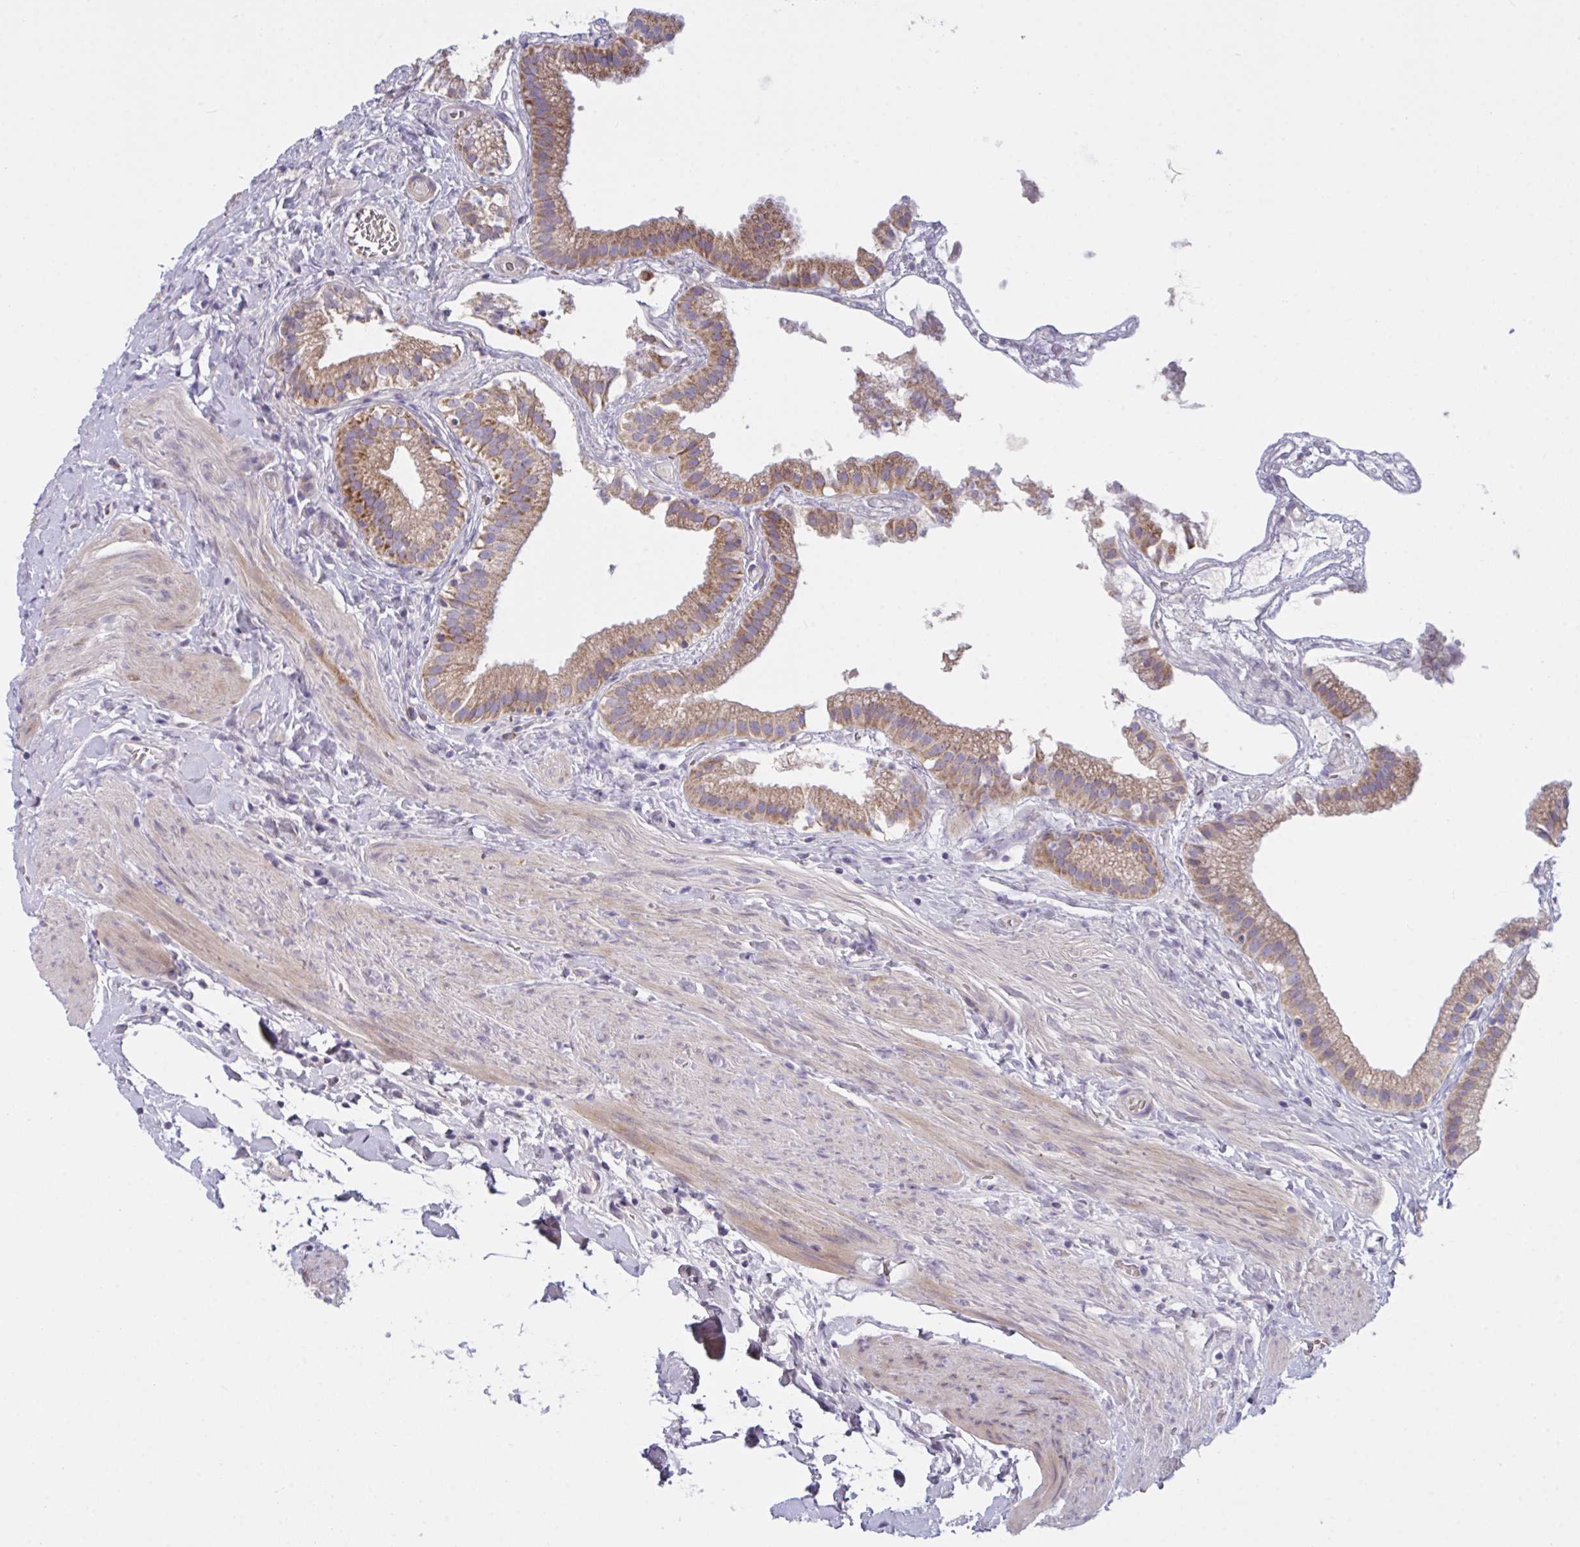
{"staining": {"intensity": "moderate", "quantity": ">75%", "location": "cytoplasmic/membranous"}, "tissue": "gallbladder", "cell_type": "Glandular cells", "image_type": "normal", "snomed": [{"axis": "morphology", "description": "Normal tissue, NOS"}, {"axis": "topography", "description": "Gallbladder"}], "caption": "Immunohistochemistry micrograph of benign gallbladder: human gallbladder stained using immunohistochemistry (IHC) exhibits medium levels of moderate protein expression localized specifically in the cytoplasmic/membranous of glandular cells, appearing as a cytoplasmic/membranous brown color.", "gene": "MRPS2", "patient": {"sex": "female", "age": 63}}